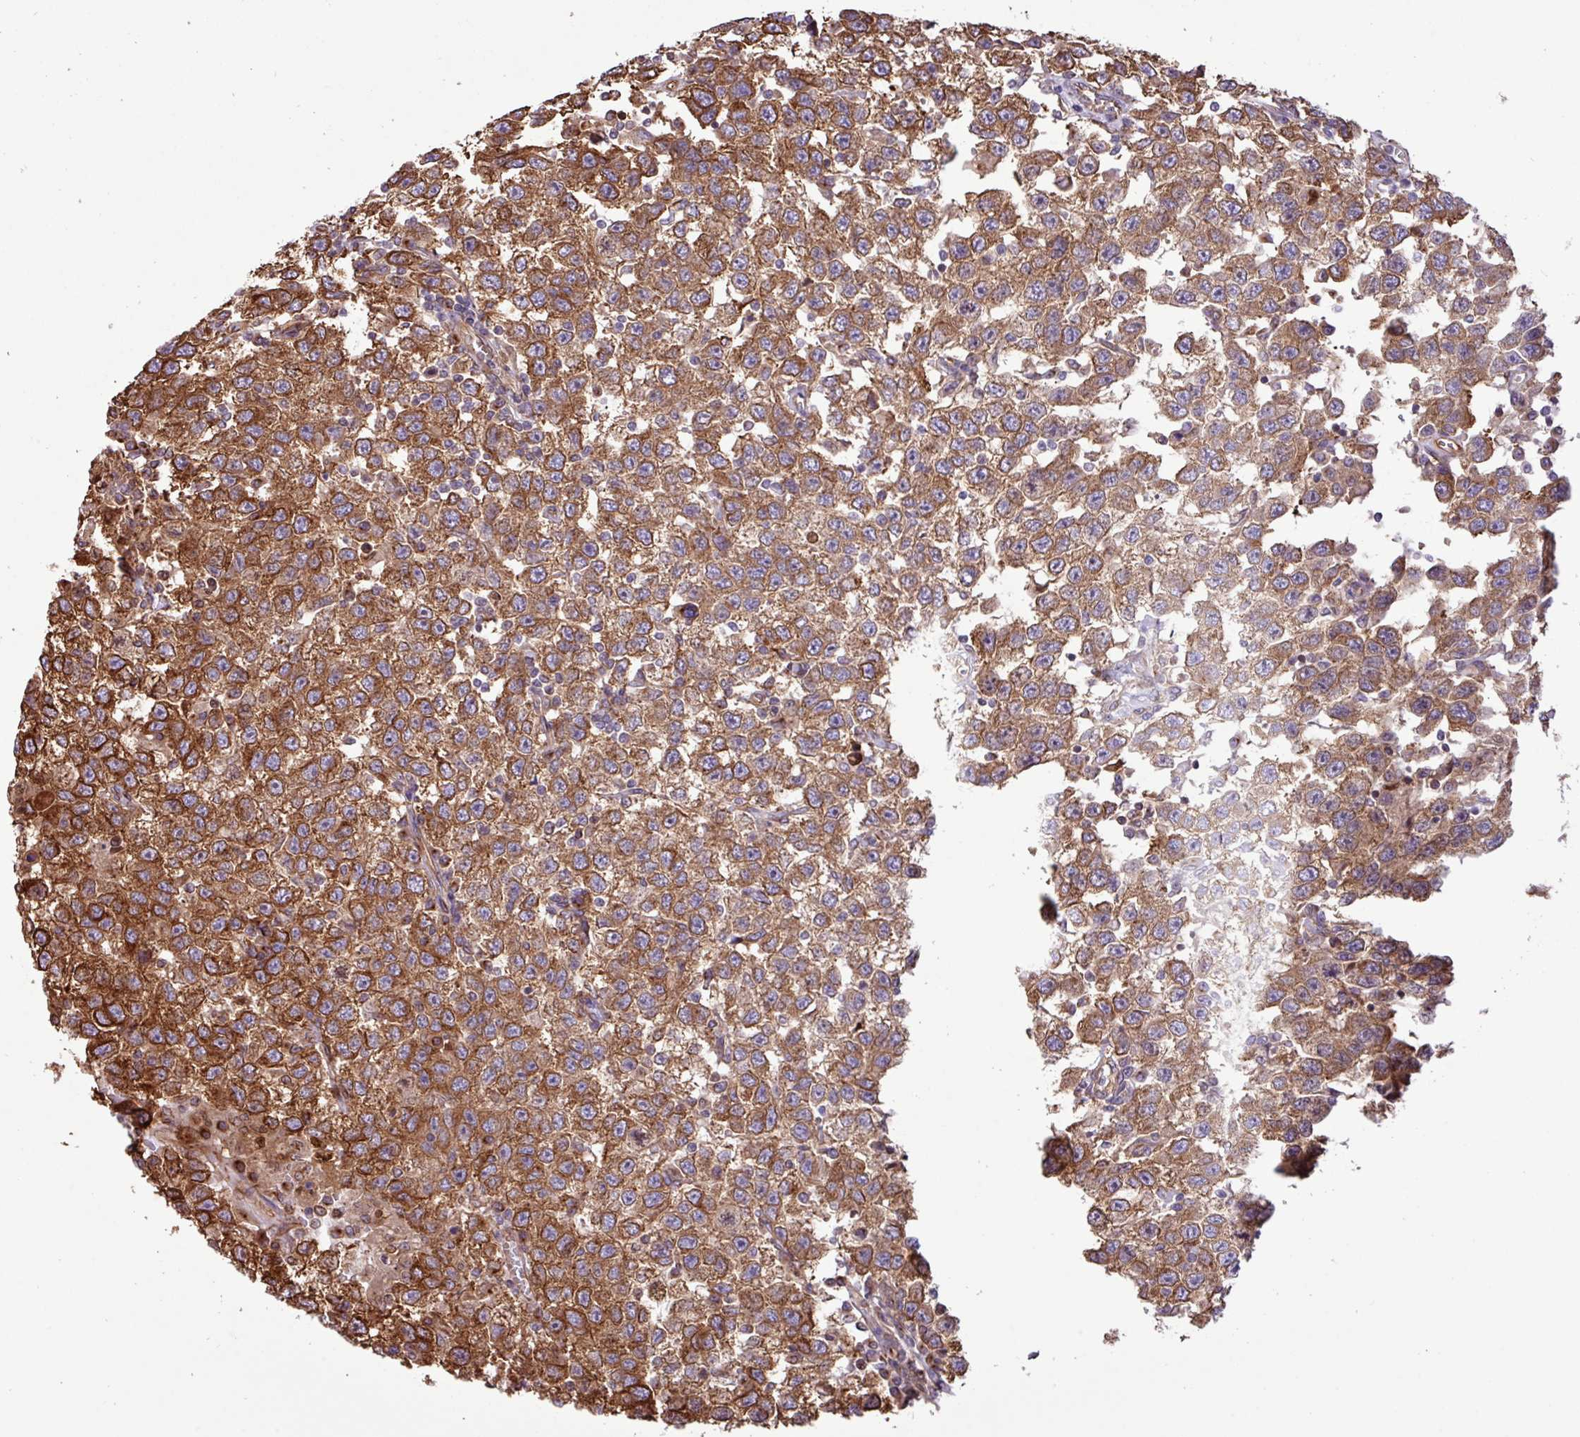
{"staining": {"intensity": "moderate", "quantity": ">75%", "location": "cytoplasmic/membranous"}, "tissue": "testis cancer", "cell_type": "Tumor cells", "image_type": "cancer", "snomed": [{"axis": "morphology", "description": "Seminoma, NOS"}, {"axis": "topography", "description": "Testis"}], "caption": "Seminoma (testis) was stained to show a protein in brown. There is medium levels of moderate cytoplasmic/membranous positivity in approximately >75% of tumor cells.", "gene": "ZNF300", "patient": {"sex": "male", "age": 41}}